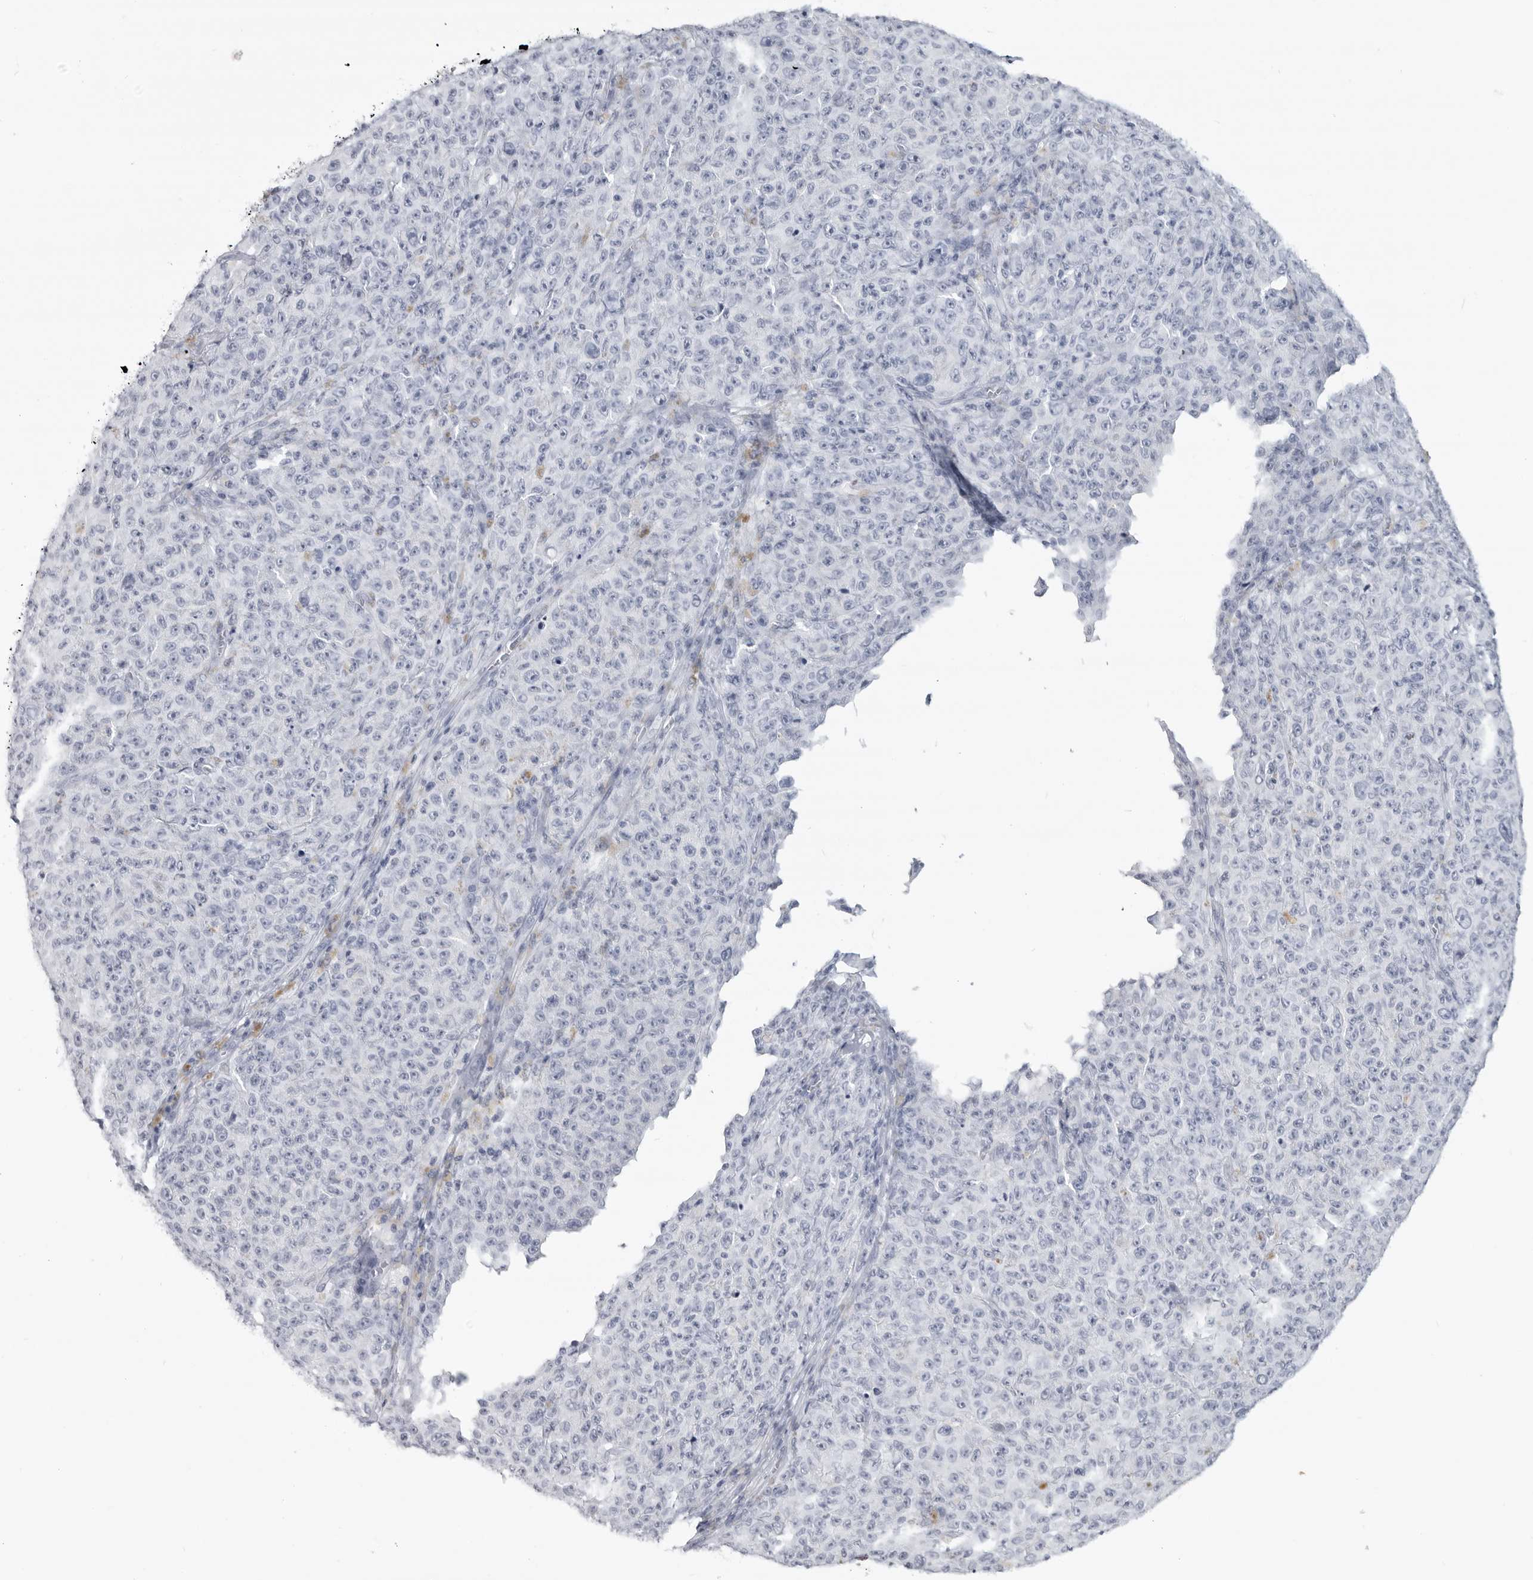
{"staining": {"intensity": "negative", "quantity": "none", "location": "none"}, "tissue": "melanoma", "cell_type": "Tumor cells", "image_type": "cancer", "snomed": [{"axis": "morphology", "description": "Malignant melanoma, NOS"}, {"axis": "topography", "description": "Skin"}], "caption": "Immunohistochemistry (IHC) image of melanoma stained for a protein (brown), which shows no positivity in tumor cells. Nuclei are stained in blue.", "gene": "LY6D", "patient": {"sex": "female", "age": 82}}